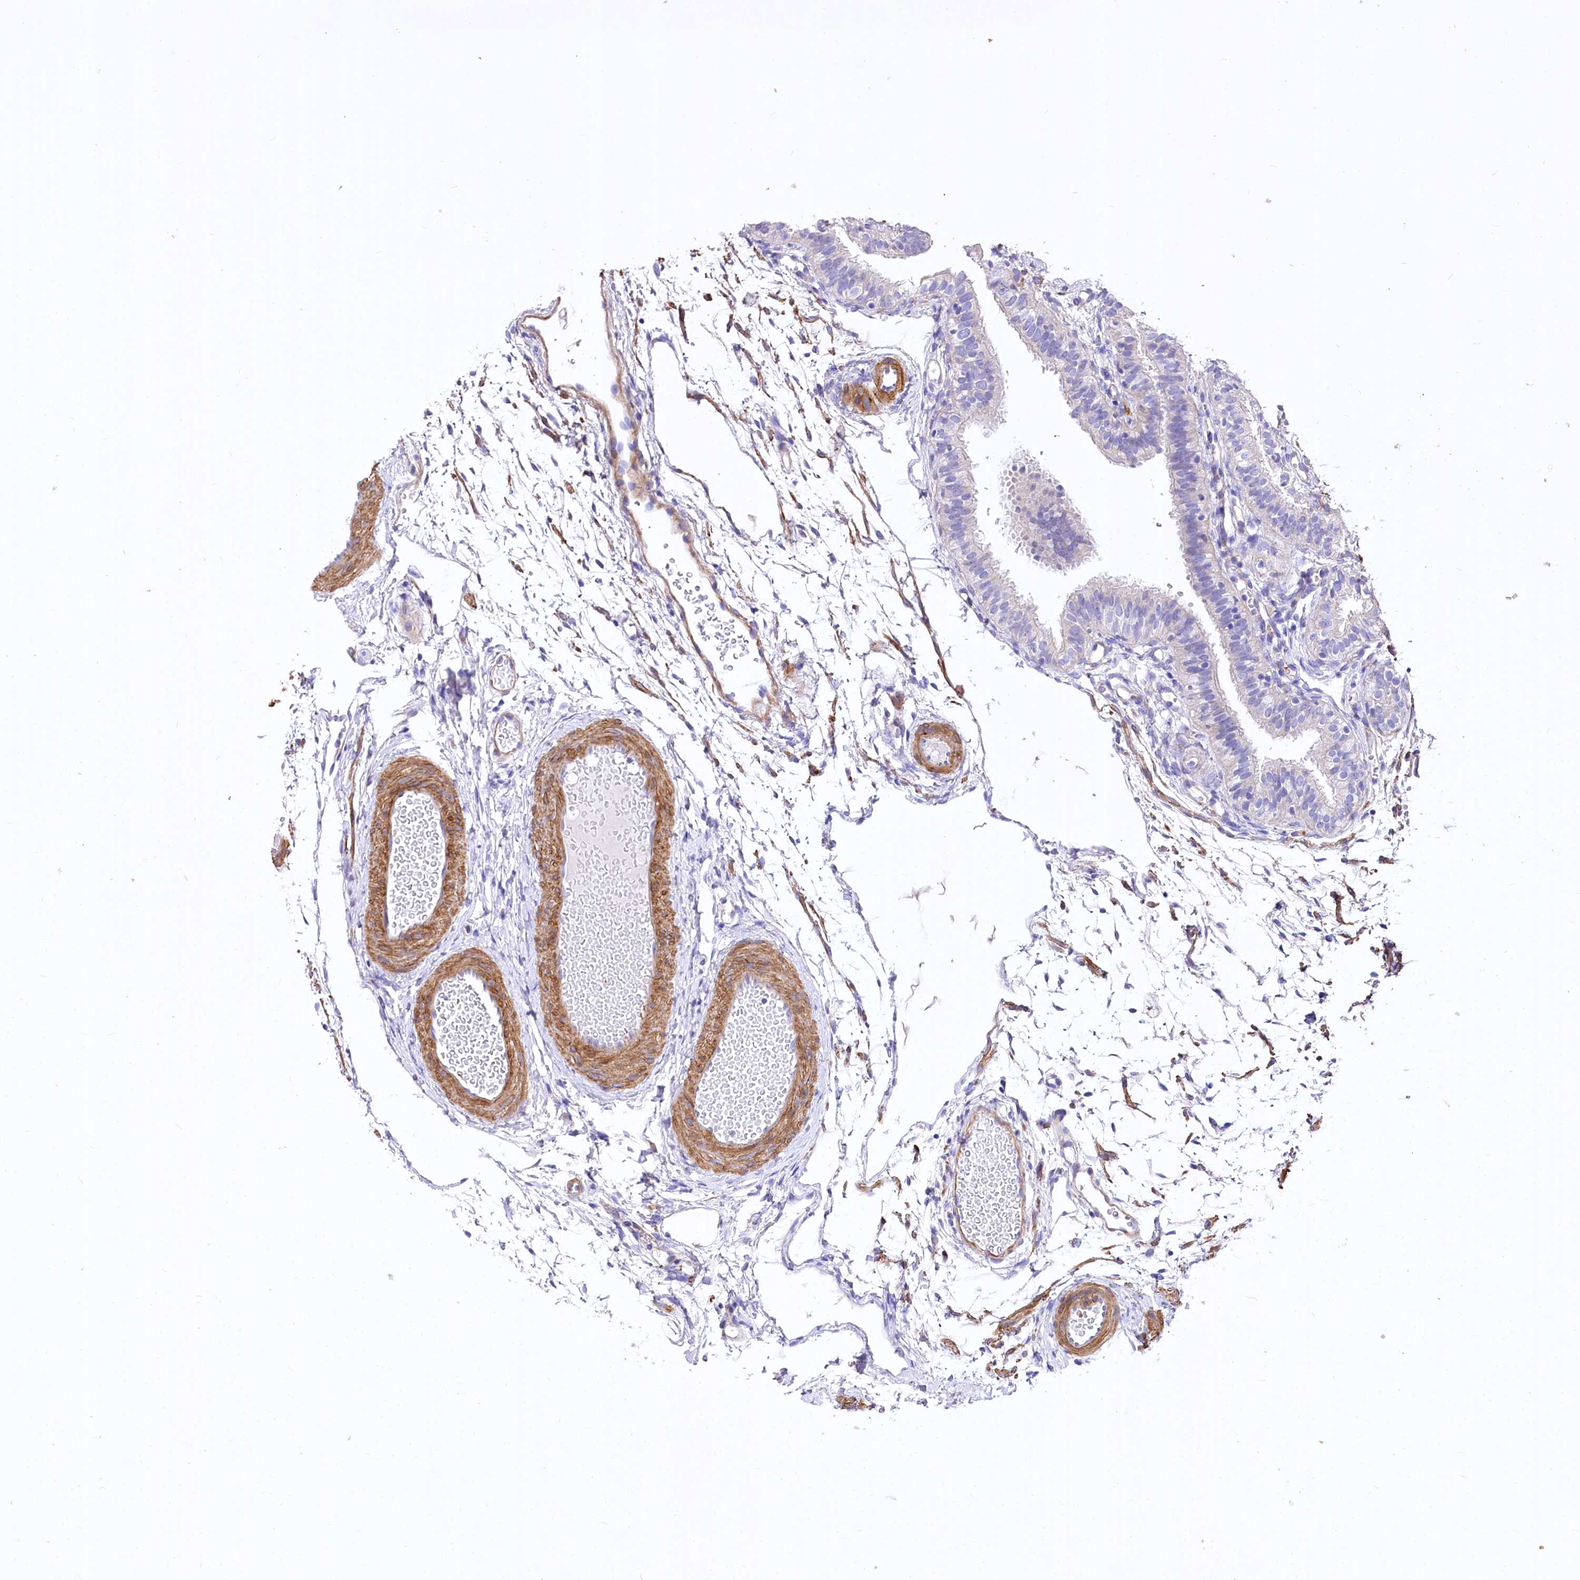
{"staining": {"intensity": "negative", "quantity": "none", "location": "none"}, "tissue": "fallopian tube", "cell_type": "Glandular cells", "image_type": "normal", "snomed": [{"axis": "morphology", "description": "Normal tissue, NOS"}, {"axis": "topography", "description": "Fallopian tube"}], "caption": "Glandular cells show no significant protein staining in normal fallopian tube.", "gene": "RDH16", "patient": {"sex": "female", "age": 35}}